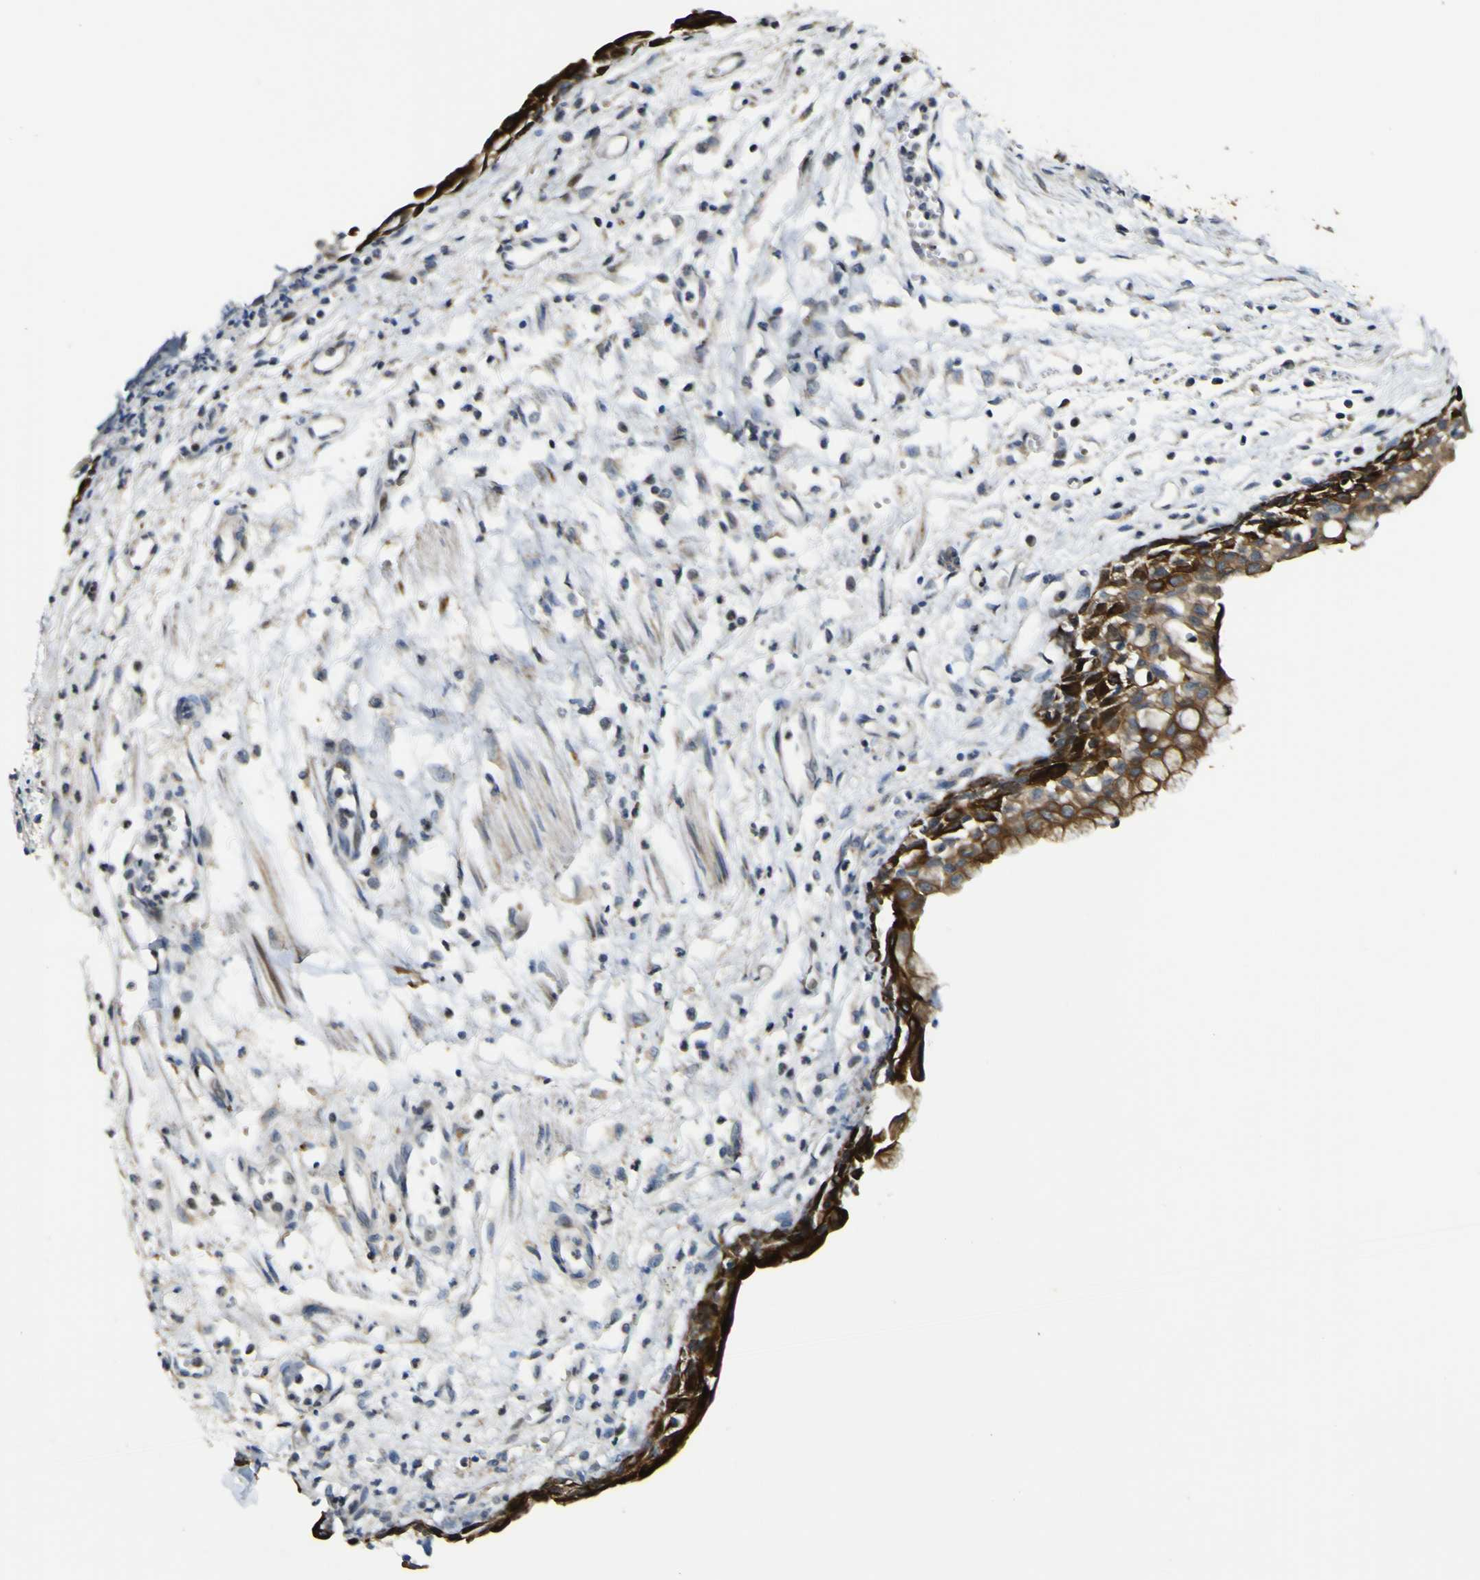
{"staining": {"intensity": "strong", "quantity": ">75%", "location": "cytoplasmic/membranous"}, "tissue": "urothelial cancer", "cell_type": "Tumor cells", "image_type": "cancer", "snomed": [{"axis": "morphology", "description": "Urothelial carcinoma, High grade"}, {"axis": "topography", "description": "Urinary bladder"}], "caption": "This photomicrograph exhibits urothelial cancer stained with immunohistochemistry to label a protein in brown. The cytoplasmic/membranous of tumor cells show strong positivity for the protein. Nuclei are counter-stained blue.", "gene": "LBHD1", "patient": {"sex": "female", "age": 85}}